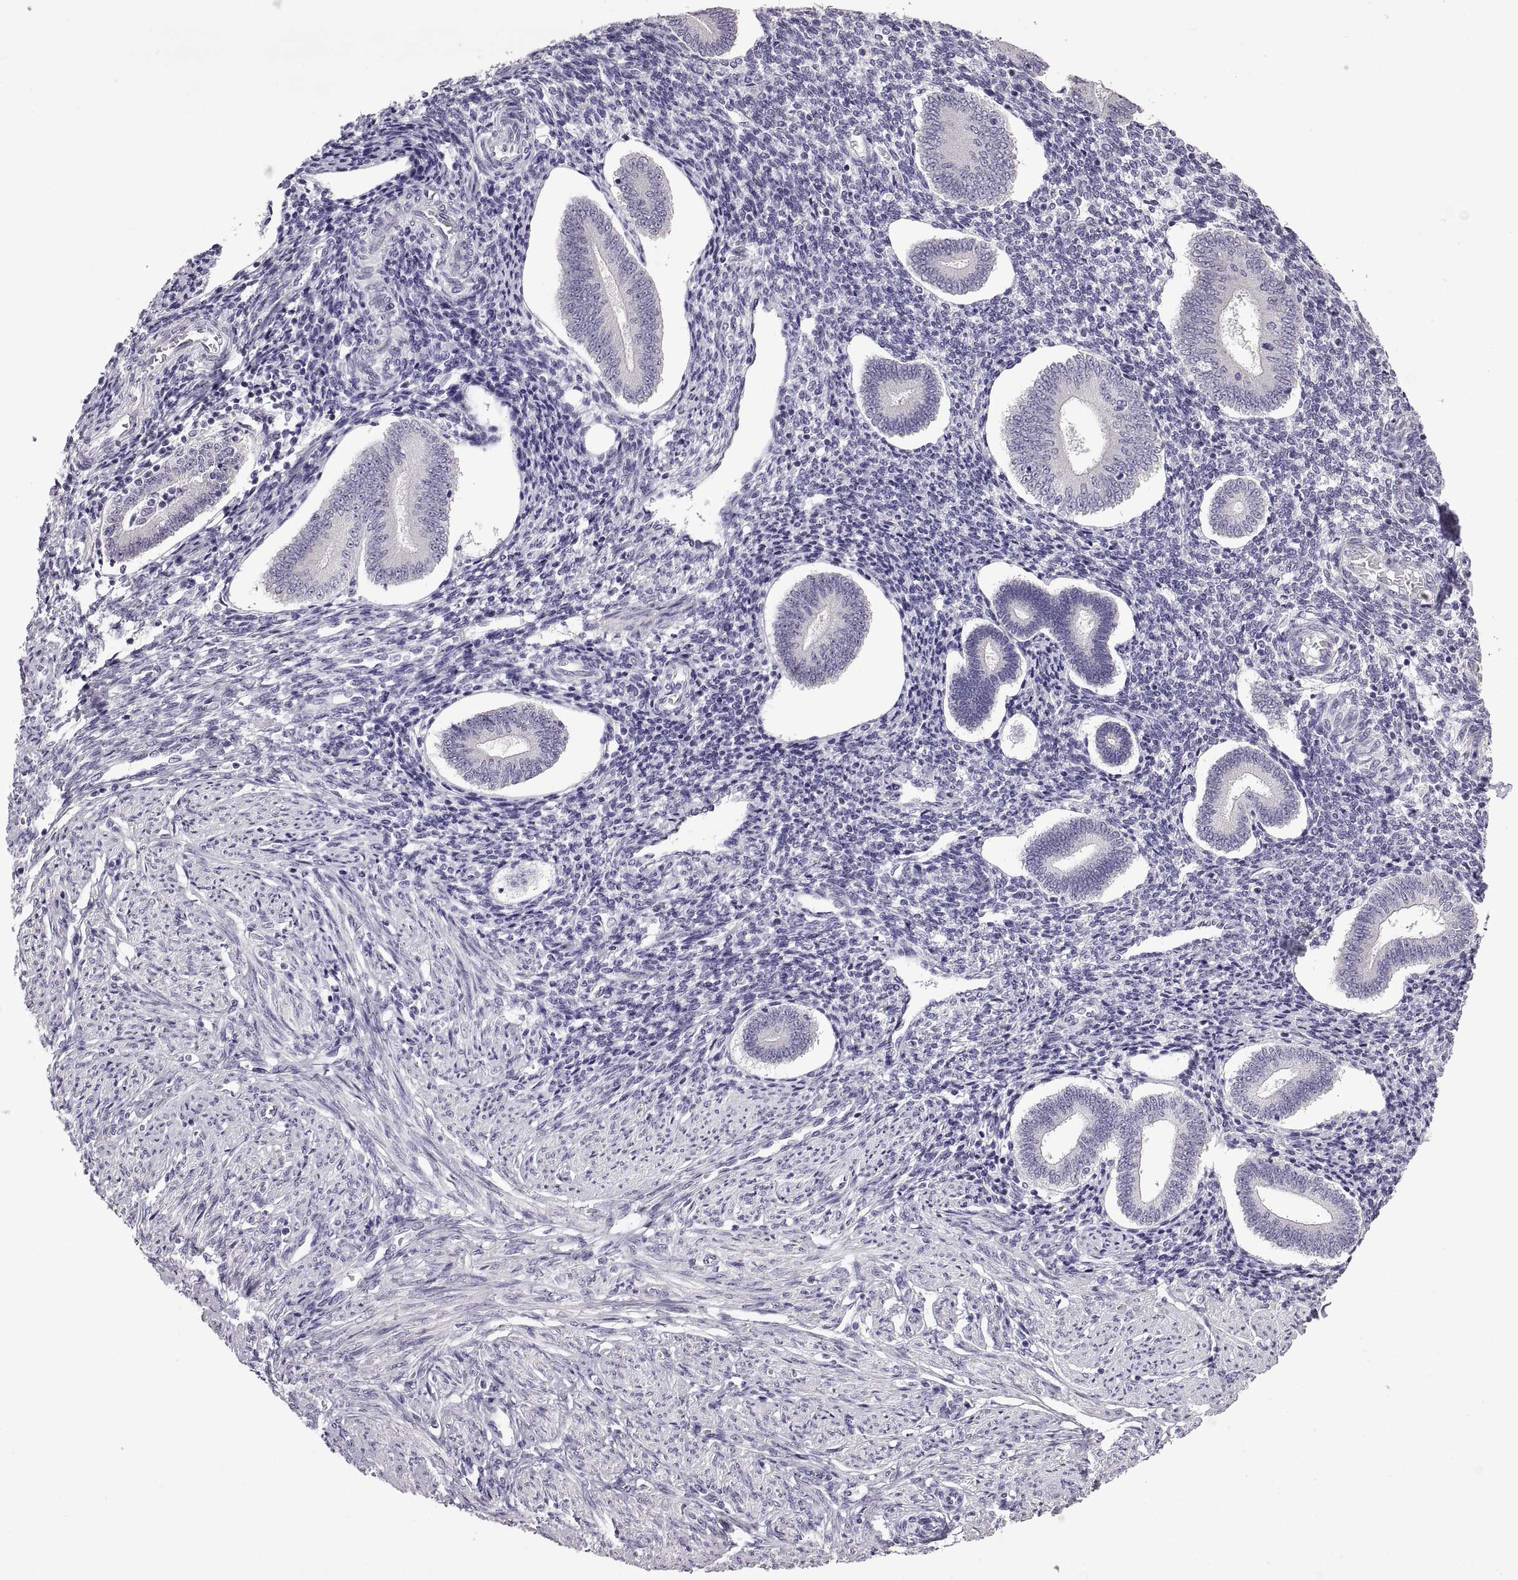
{"staining": {"intensity": "negative", "quantity": "none", "location": "none"}, "tissue": "endometrium", "cell_type": "Cells in endometrial stroma", "image_type": "normal", "snomed": [{"axis": "morphology", "description": "Normal tissue, NOS"}, {"axis": "topography", "description": "Endometrium"}], "caption": "This is an immunohistochemistry histopathology image of benign human endometrium. There is no staining in cells in endometrial stroma.", "gene": "FAM170A", "patient": {"sex": "female", "age": 40}}